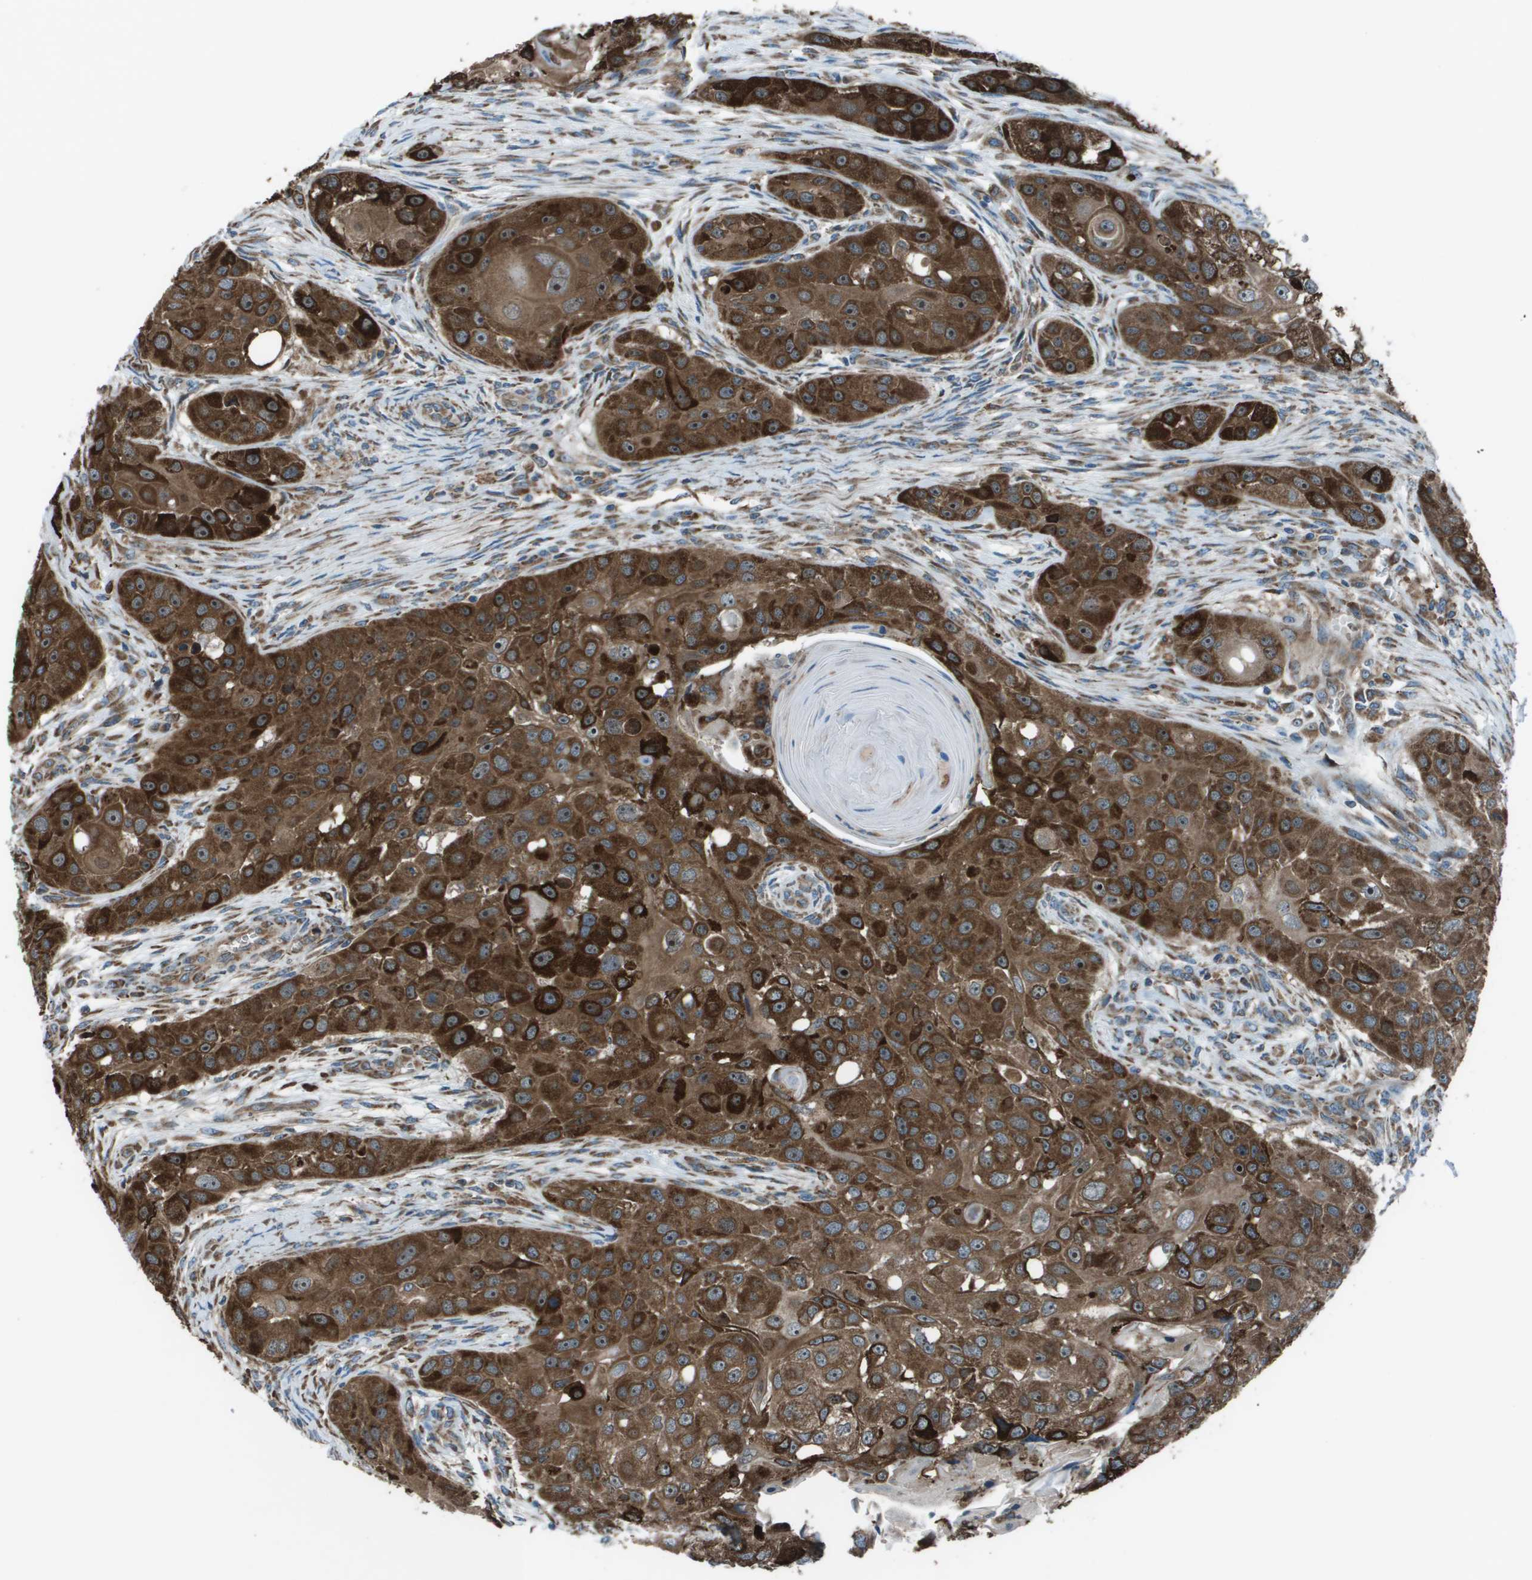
{"staining": {"intensity": "strong", "quantity": ">75%", "location": "cytoplasmic/membranous,nuclear"}, "tissue": "head and neck cancer", "cell_type": "Tumor cells", "image_type": "cancer", "snomed": [{"axis": "morphology", "description": "Normal tissue, NOS"}, {"axis": "morphology", "description": "Squamous cell carcinoma, NOS"}, {"axis": "topography", "description": "Skeletal muscle"}, {"axis": "topography", "description": "Head-Neck"}], "caption": "Head and neck cancer stained for a protein reveals strong cytoplasmic/membranous and nuclear positivity in tumor cells.", "gene": "UTS2", "patient": {"sex": "male", "age": 51}}